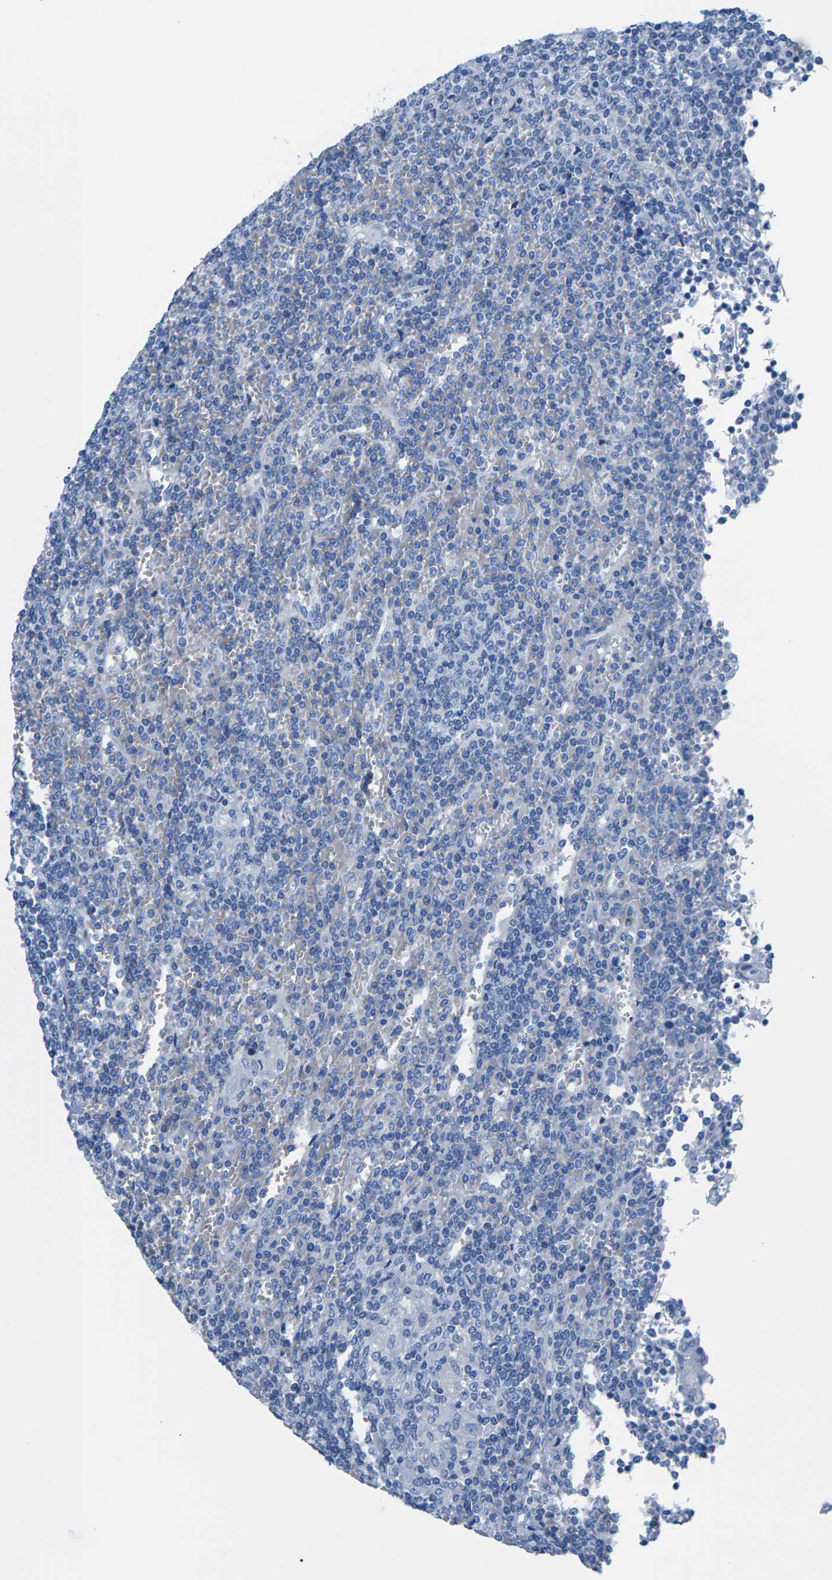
{"staining": {"intensity": "negative", "quantity": "none", "location": "none"}, "tissue": "lymphoma", "cell_type": "Tumor cells", "image_type": "cancer", "snomed": [{"axis": "morphology", "description": "Malignant lymphoma, non-Hodgkin's type, Low grade"}, {"axis": "topography", "description": "Spleen"}], "caption": "The photomicrograph displays no significant staining in tumor cells of low-grade malignant lymphoma, non-Hodgkin's type. The staining is performed using DAB brown chromogen with nuclei counter-stained in using hematoxylin.", "gene": "SLC12A1", "patient": {"sex": "female", "age": 19}}